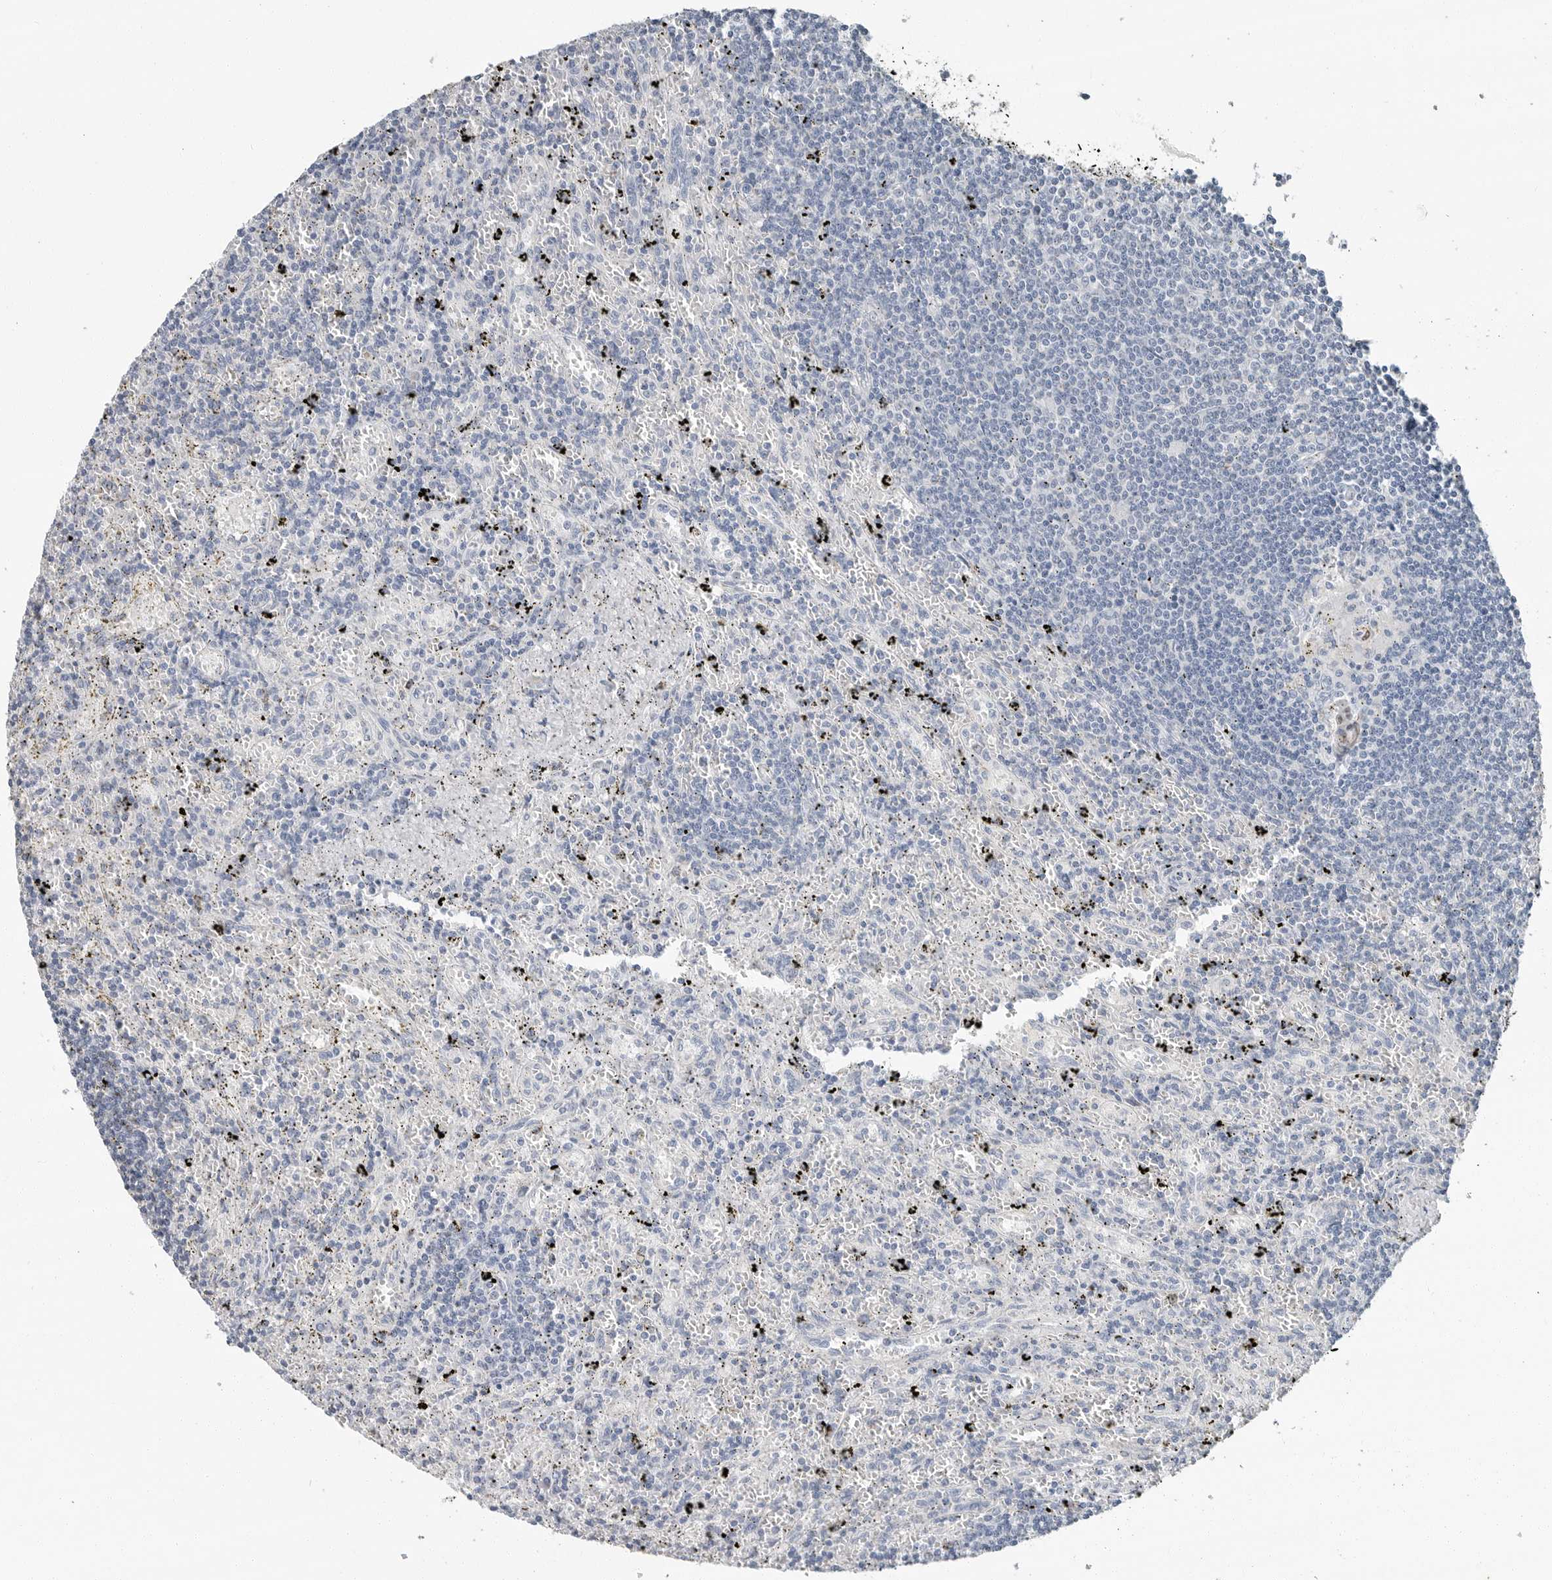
{"staining": {"intensity": "negative", "quantity": "none", "location": "none"}, "tissue": "lymphoma", "cell_type": "Tumor cells", "image_type": "cancer", "snomed": [{"axis": "morphology", "description": "Malignant lymphoma, non-Hodgkin's type, Low grade"}, {"axis": "topography", "description": "Spleen"}], "caption": "The photomicrograph shows no staining of tumor cells in low-grade malignant lymphoma, non-Hodgkin's type. (DAB (3,3'-diaminobenzidine) immunohistochemistry (IHC) with hematoxylin counter stain).", "gene": "PLN", "patient": {"sex": "male", "age": 76}}